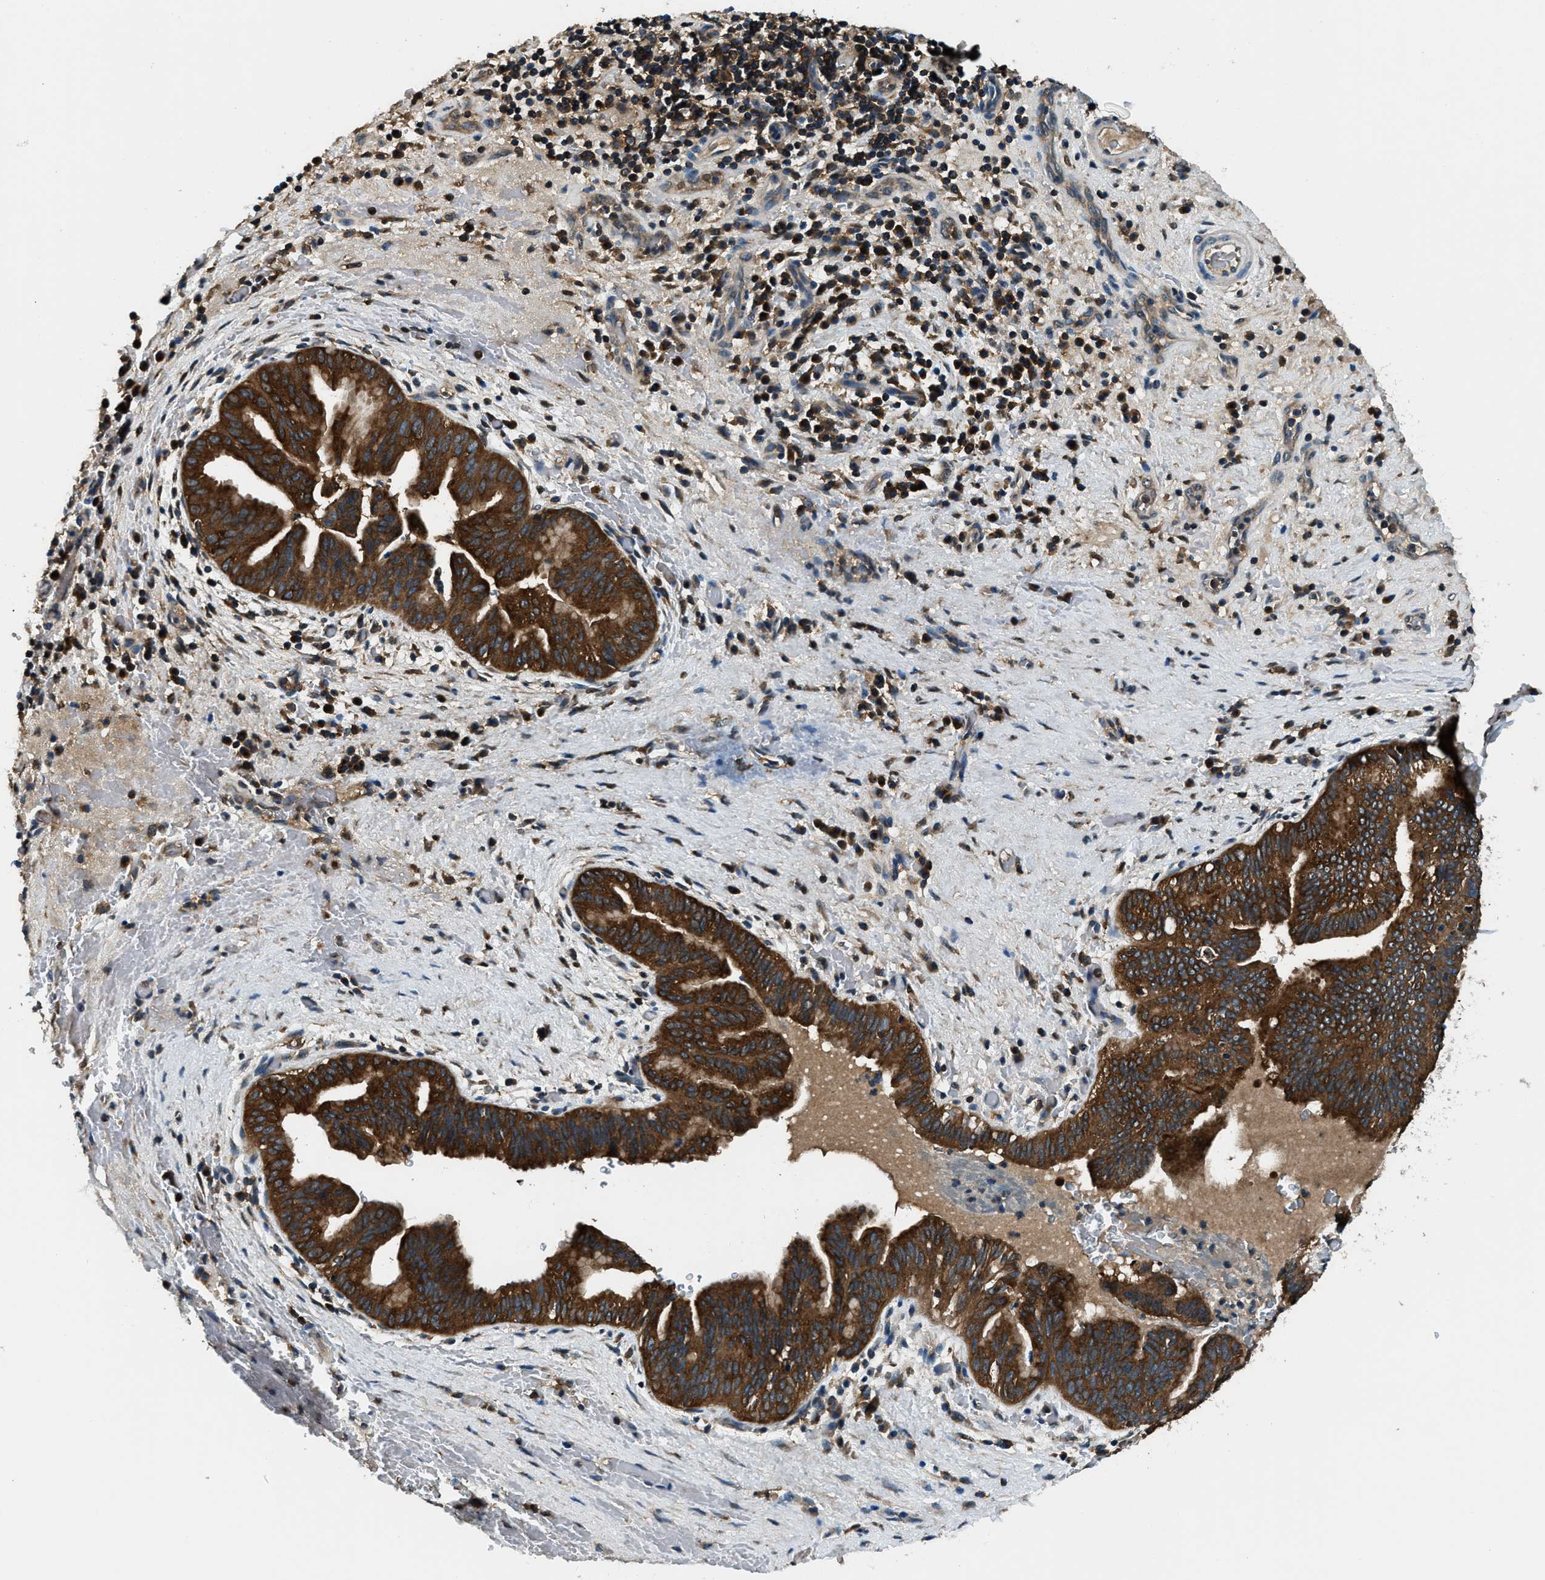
{"staining": {"intensity": "strong", "quantity": ">75%", "location": "cytoplasmic/membranous"}, "tissue": "liver cancer", "cell_type": "Tumor cells", "image_type": "cancer", "snomed": [{"axis": "morphology", "description": "Cholangiocarcinoma"}, {"axis": "topography", "description": "Liver"}], "caption": "Immunohistochemical staining of human cholangiocarcinoma (liver) exhibits high levels of strong cytoplasmic/membranous protein expression in about >75% of tumor cells. (Stains: DAB (3,3'-diaminobenzidine) in brown, nuclei in blue, Microscopy: brightfield microscopy at high magnification).", "gene": "ARFGAP2", "patient": {"sex": "female", "age": 38}}